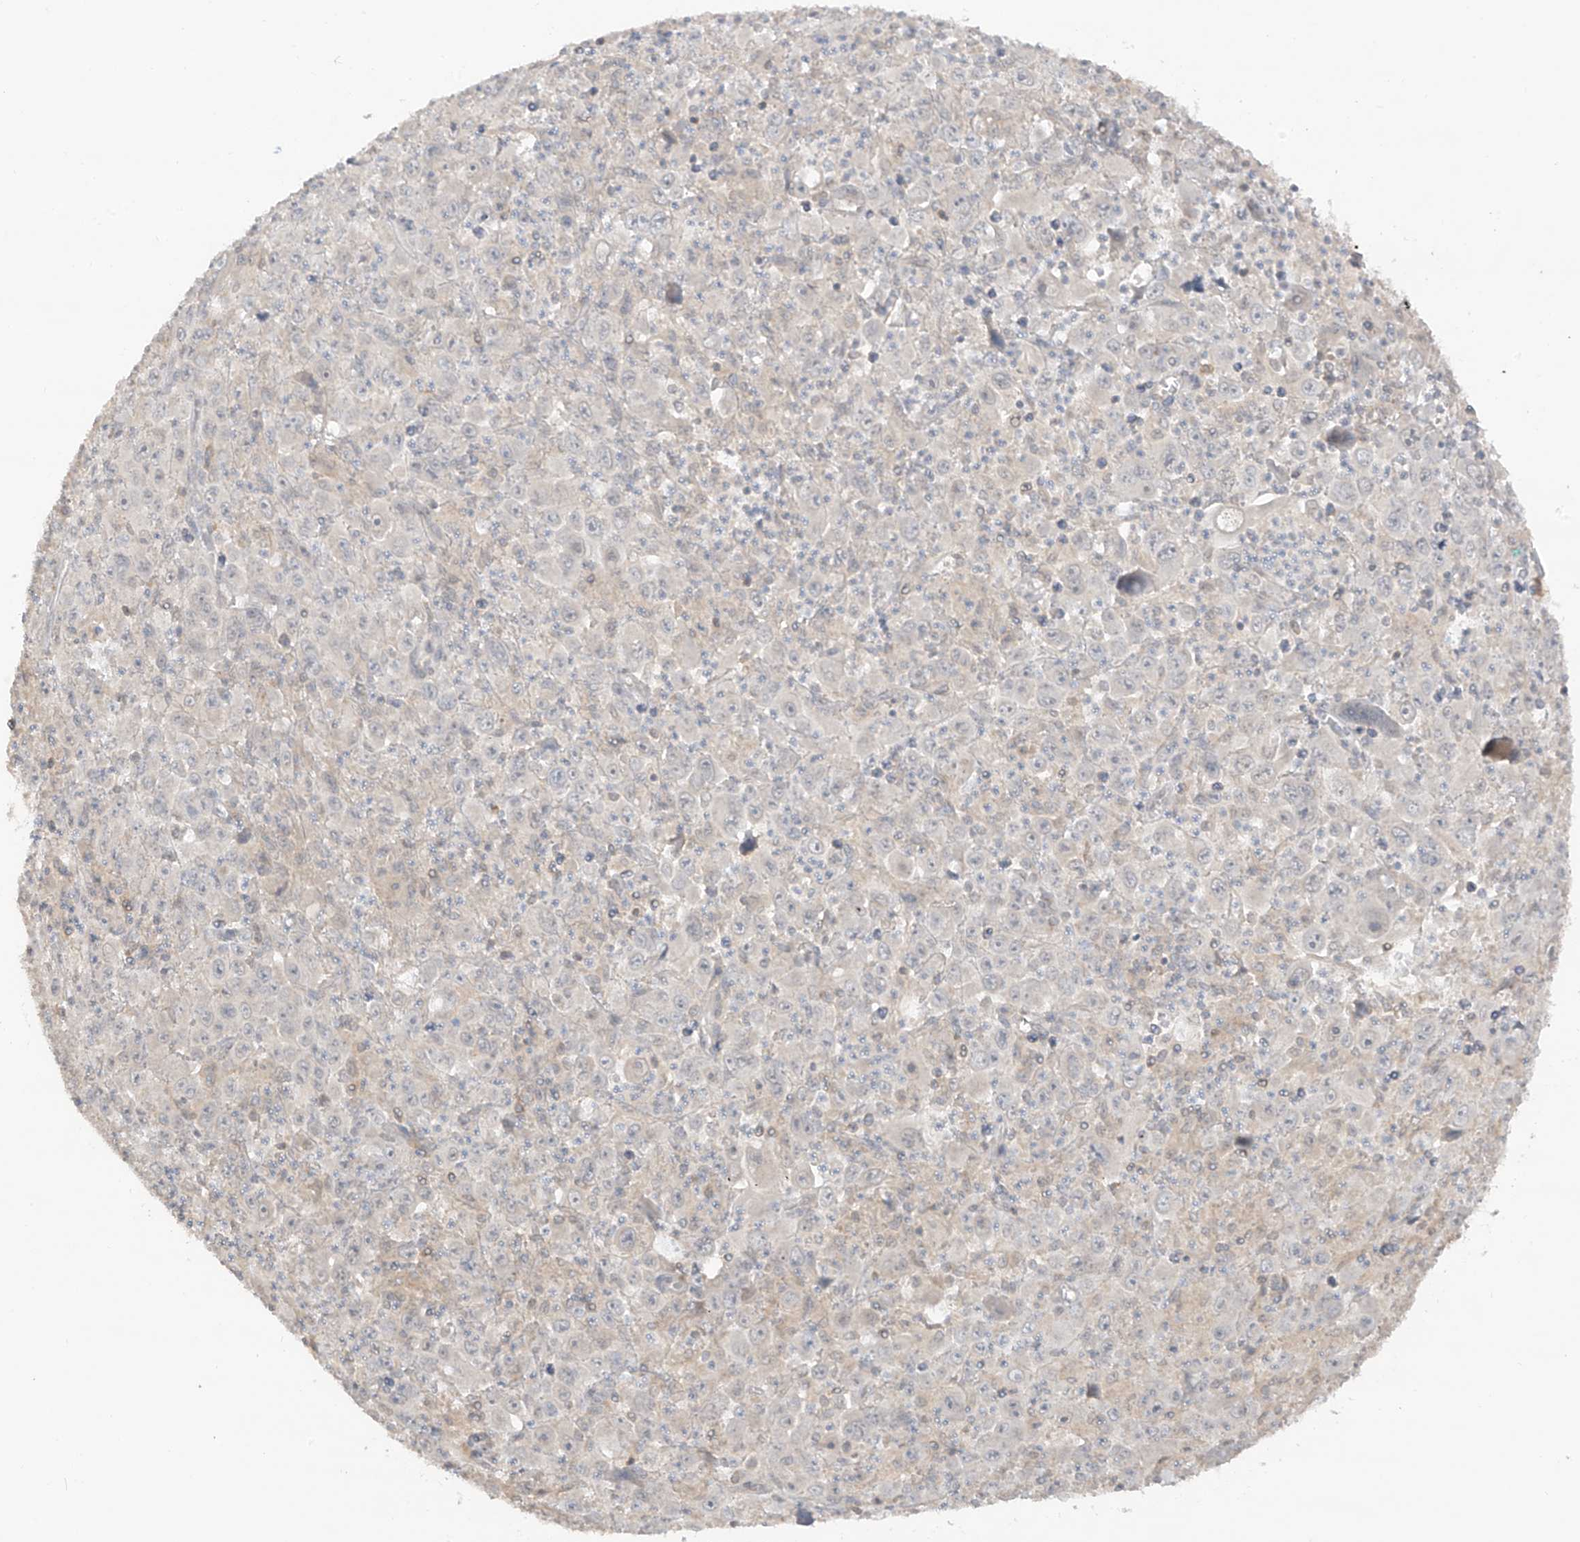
{"staining": {"intensity": "negative", "quantity": "none", "location": "none"}, "tissue": "melanoma", "cell_type": "Tumor cells", "image_type": "cancer", "snomed": [{"axis": "morphology", "description": "Malignant melanoma, Metastatic site"}, {"axis": "topography", "description": "Skin"}], "caption": "Image shows no protein positivity in tumor cells of malignant melanoma (metastatic site) tissue.", "gene": "ANGEL2", "patient": {"sex": "female", "age": 56}}